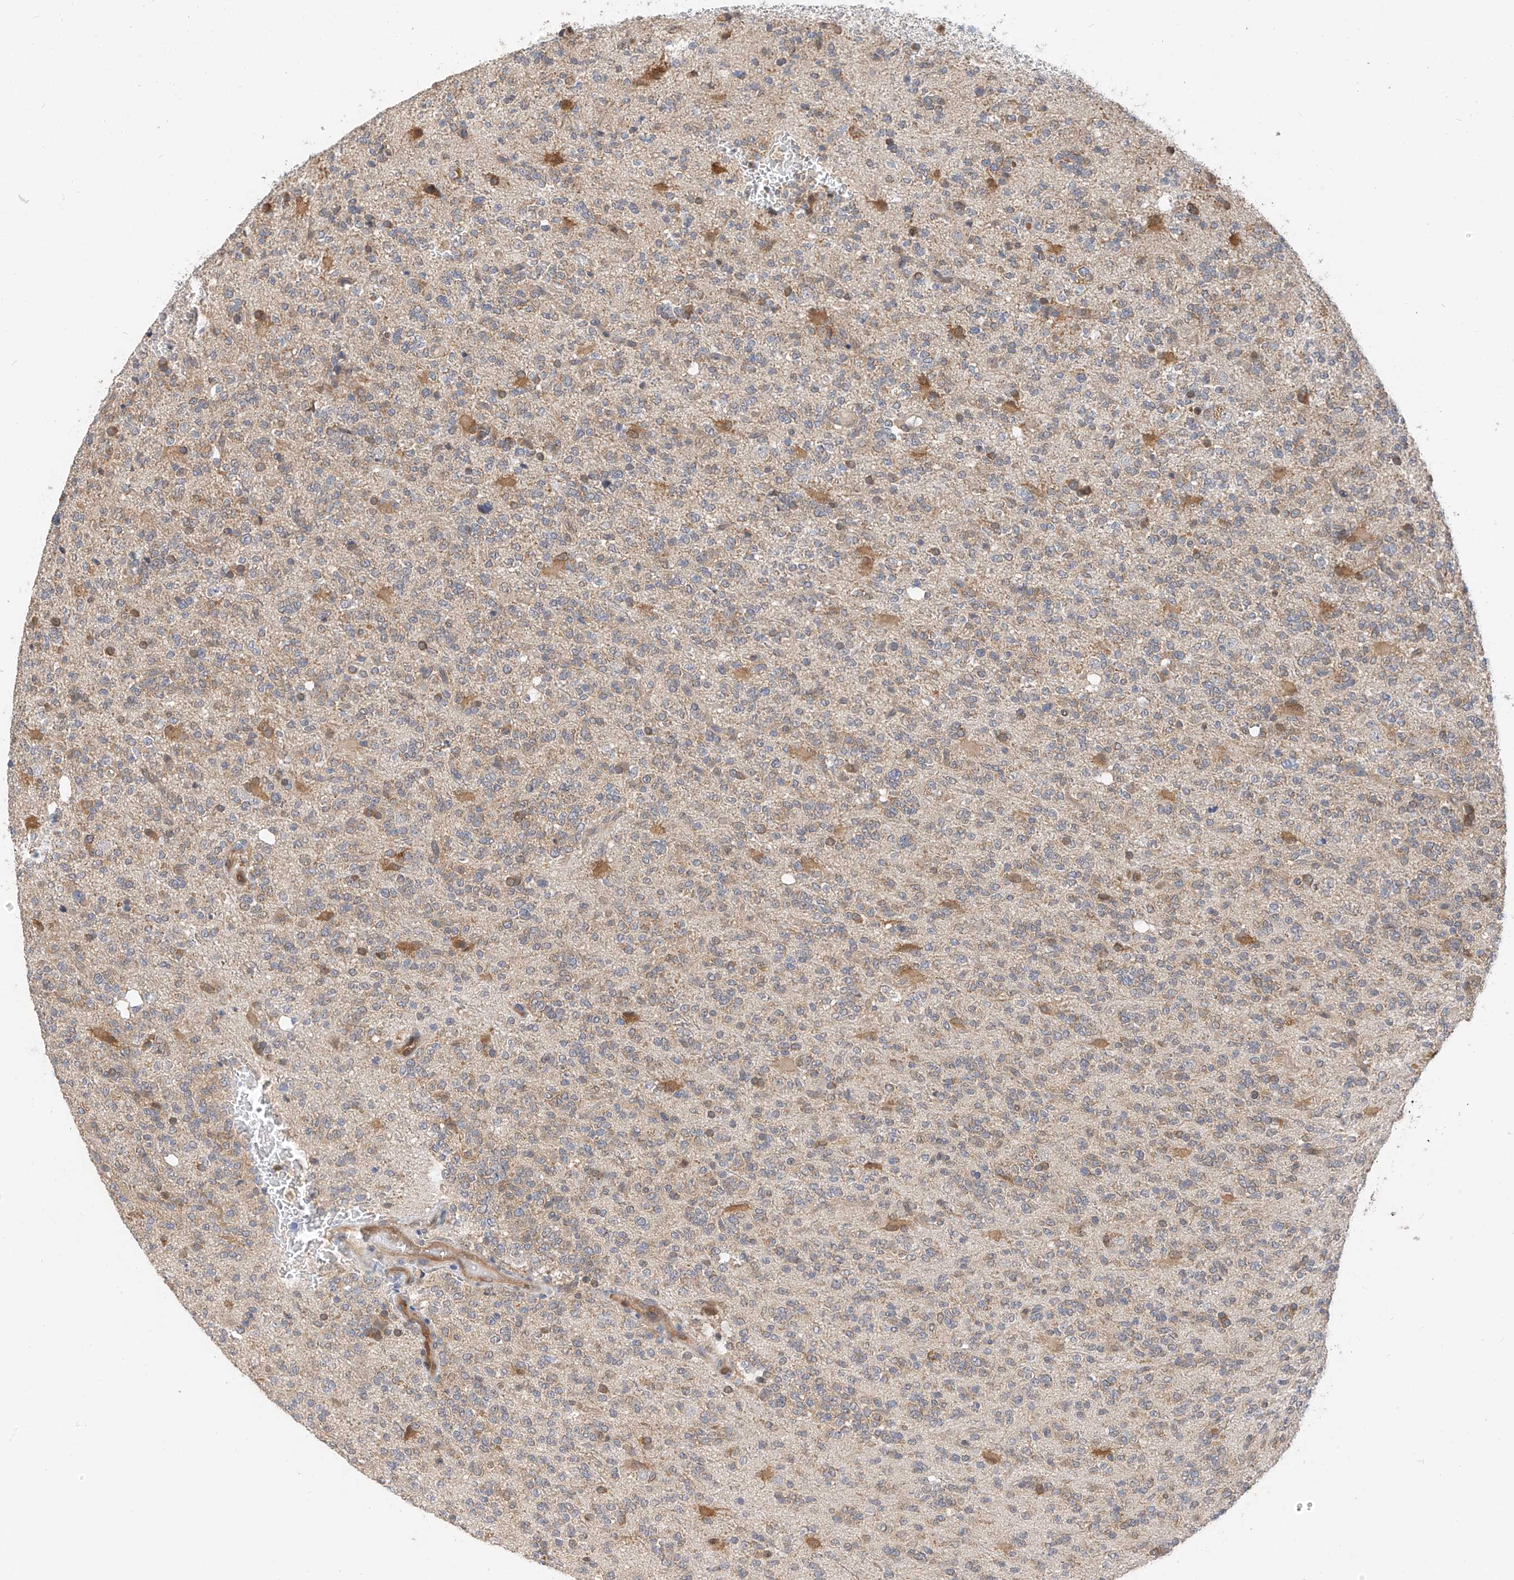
{"staining": {"intensity": "moderate", "quantity": "<25%", "location": "cytoplasmic/membranous"}, "tissue": "glioma", "cell_type": "Tumor cells", "image_type": "cancer", "snomed": [{"axis": "morphology", "description": "Glioma, malignant, High grade"}, {"axis": "topography", "description": "Brain"}], "caption": "Moderate cytoplasmic/membranous expression for a protein is present in approximately <25% of tumor cells of glioma using immunohistochemistry (IHC).", "gene": "PPA2", "patient": {"sex": "female", "age": 62}}